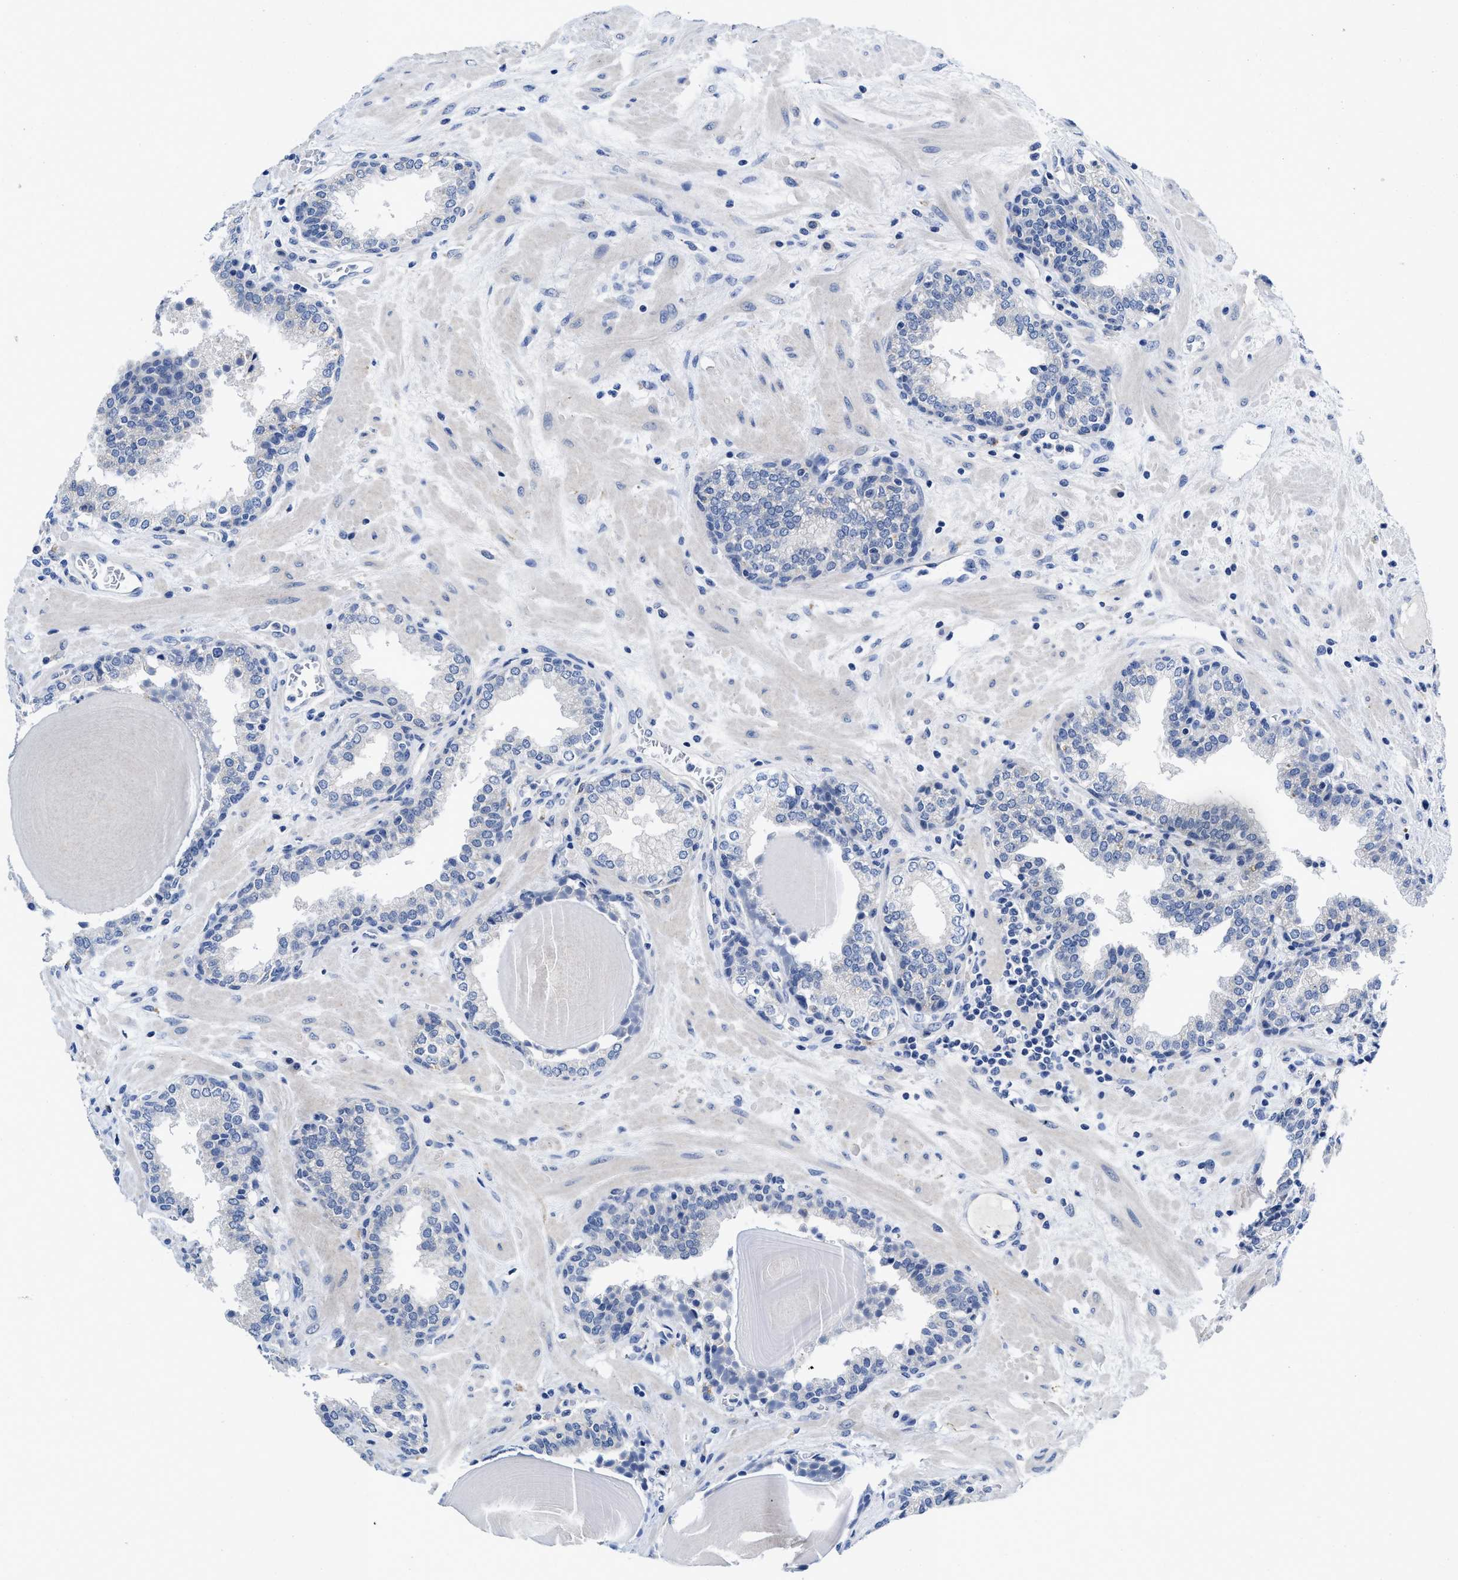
{"staining": {"intensity": "negative", "quantity": "none", "location": "none"}, "tissue": "prostate", "cell_type": "Glandular cells", "image_type": "normal", "snomed": [{"axis": "morphology", "description": "Normal tissue, NOS"}, {"axis": "topography", "description": "Prostate"}], "caption": "Prostate stained for a protein using immunohistochemistry exhibits no staining glandular cells.", "gene": "PYY", "patient": {"sex": "male", "age": 51}}